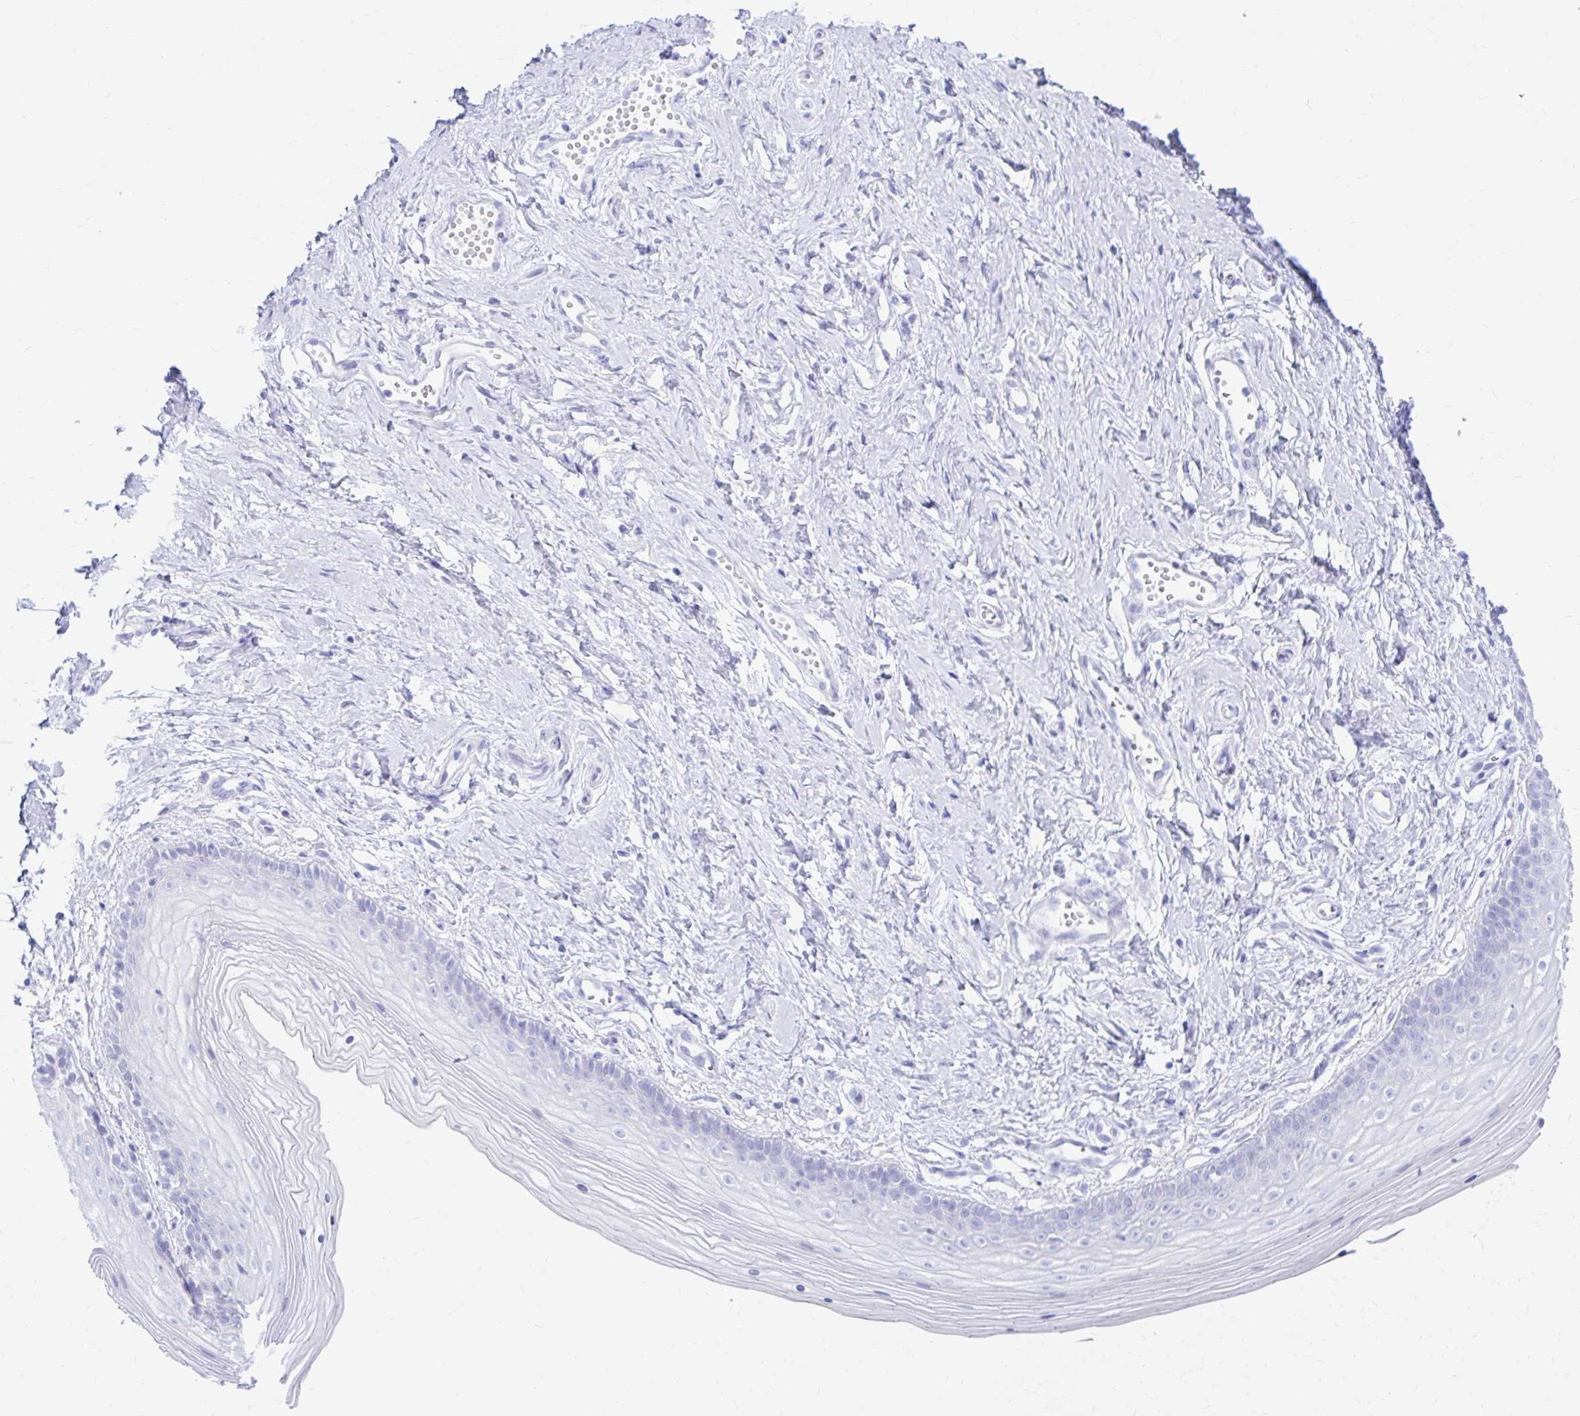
{"staining": {"intensity": "negative", "quantity": "none", "location": "none"}, "tissue": "vagina", "cell_type": "Squamous epithelial cells", "image_type": "normal", "snomed": [{"axis": "morphology", "description": "Normal tissue, NOS"}, {"axis": "topography", "description": "Vagina"}], "caption": "High power microscopy histopathology image of an immunohistochemistry image of normal vagina, revealing no significant staining in squamous epithelial cells.", "gene": "NSG2", "patient": {"sex": "female", "age": 38}}